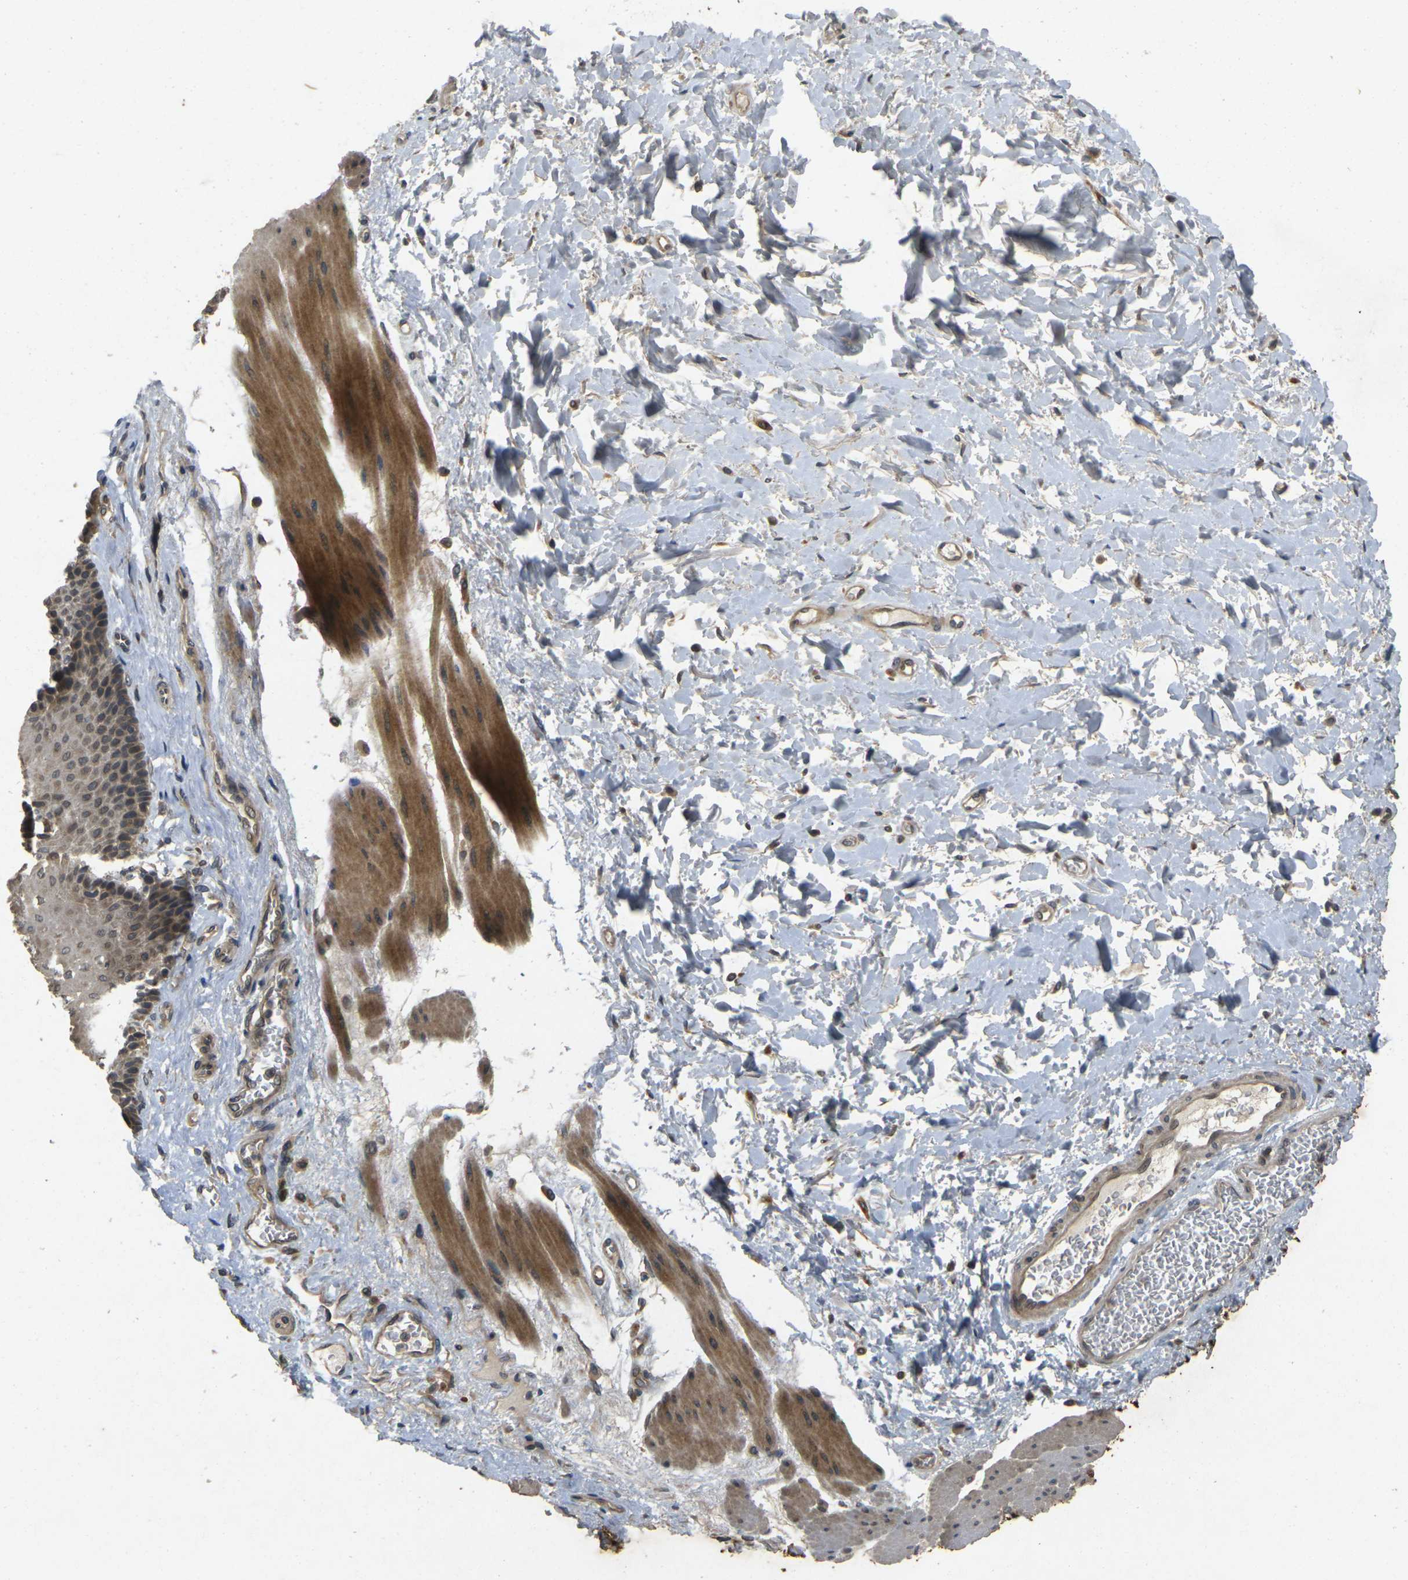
{"staining": {"intensity": "weak", "quantity": ">75%", "location": "cytoplasmic/membranous"}, "tissue": "esophagus", "cell_type": "Squamous epithelial cells", "image_type": "normal", "snomed": [{"axis": "morphology", "description": "Normal tissue, NOS"}, {"axis": "topography", "description": "Esophagus"}], "caption": "This histopathology image demonstrates IHC staining of benign esophagus, with low weak cytoplasmic/membranous expression in approximately >75% of squamous epithelial cells.", "gene": "ERN1", "patient": {"sex": "female", "age": 72}}